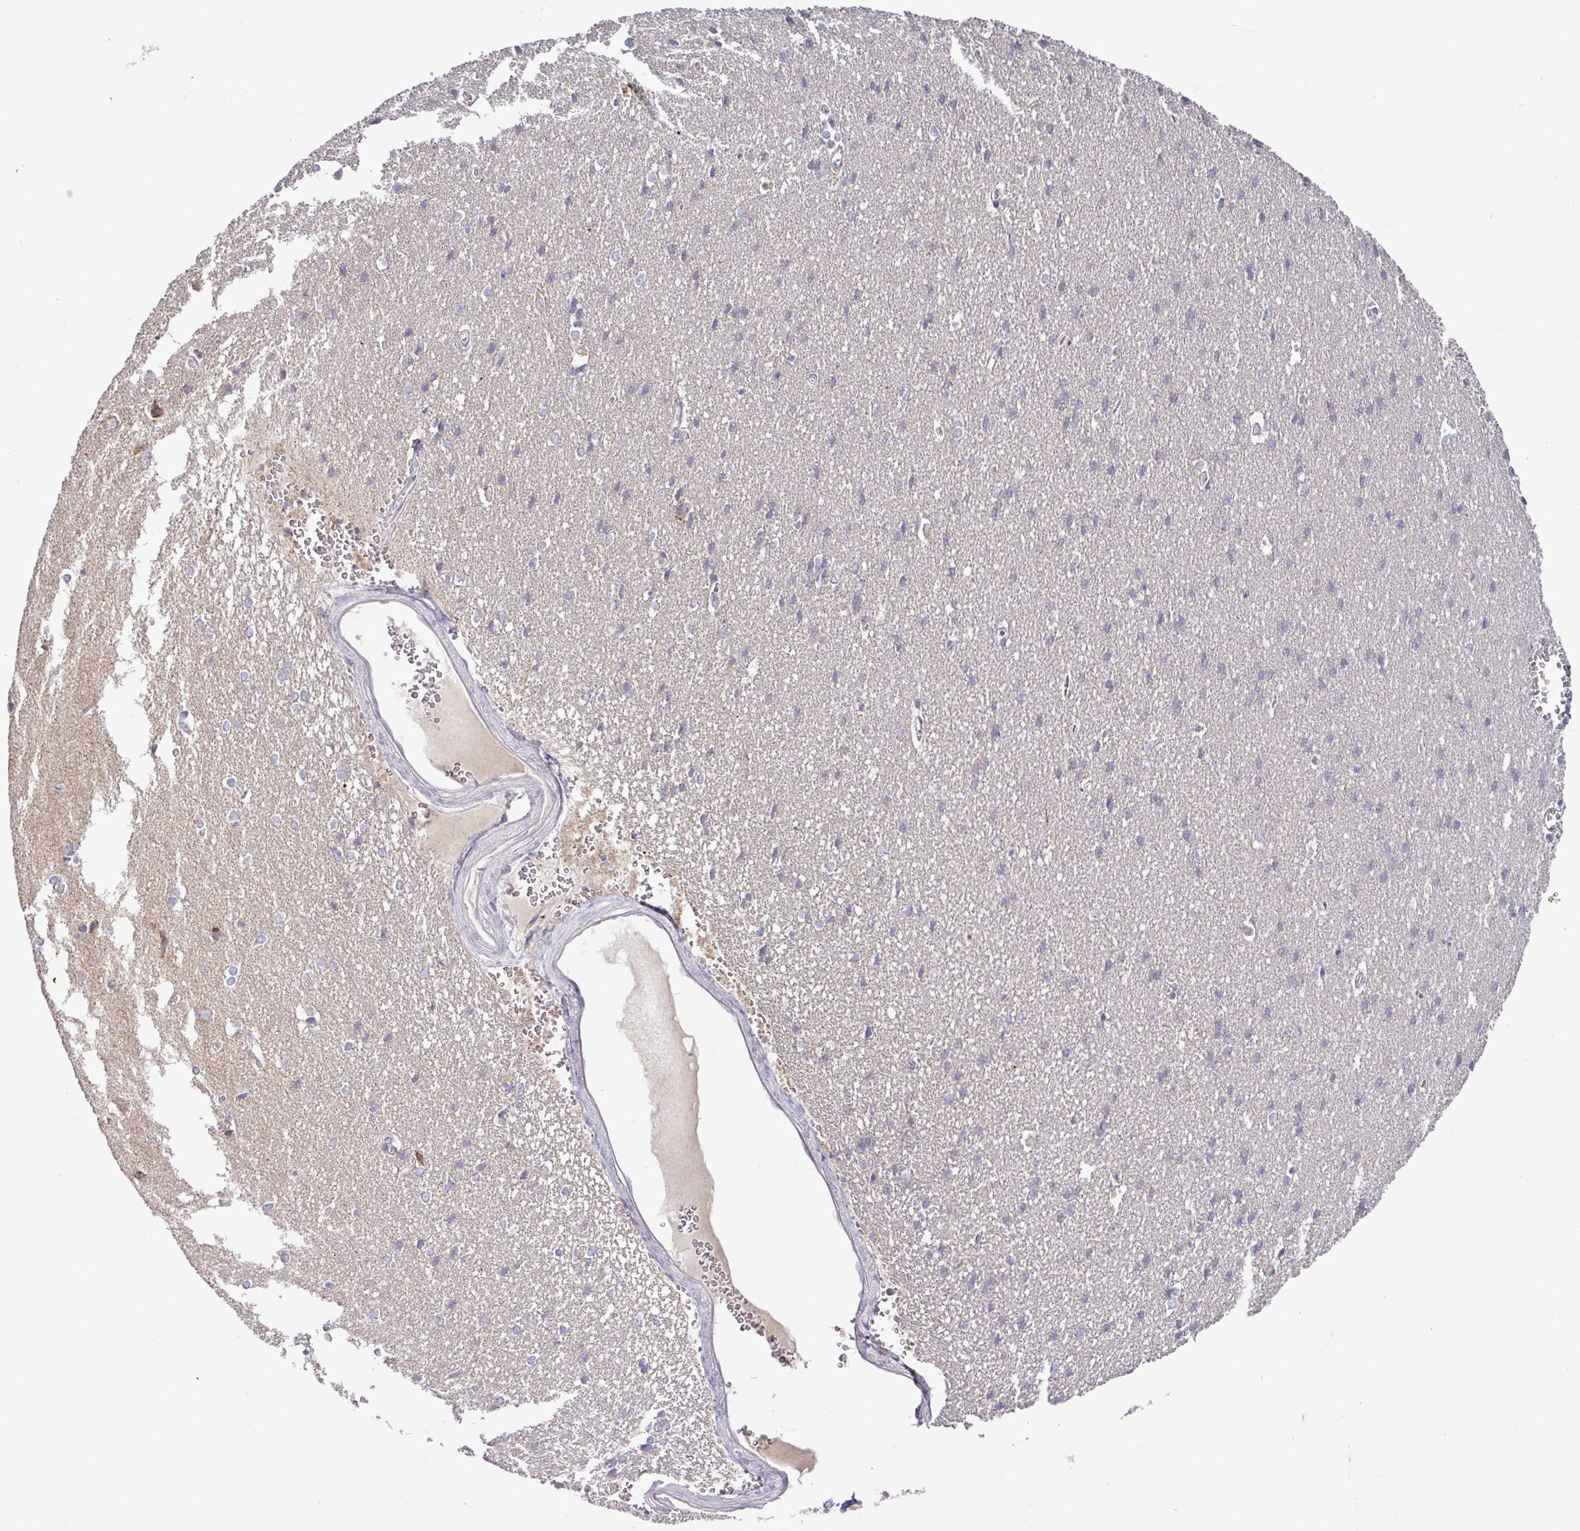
{"staining": {"intensity": "negative", "quantity": "none", "location": "none"}, "tissue": "cerebral cortex", "cell_type": "Endothelial cells", "image_type": "normal", "snomed": [{"axis": "morphology", "description": "Normal tissue, NOS"}, {"axis": "topography", "description": "Cerebral cortex"}], "caption": "Endothelial cells show no significant protein positivity in normal cerebral cortex. The staining is performed using DAB (3,3'-diaminobenzidine) brown chromogen with nuclei counter-stained in using hematoxylin.", "gene": "TRAPPC1", "patient": {"sex": "male", "age": 37}}